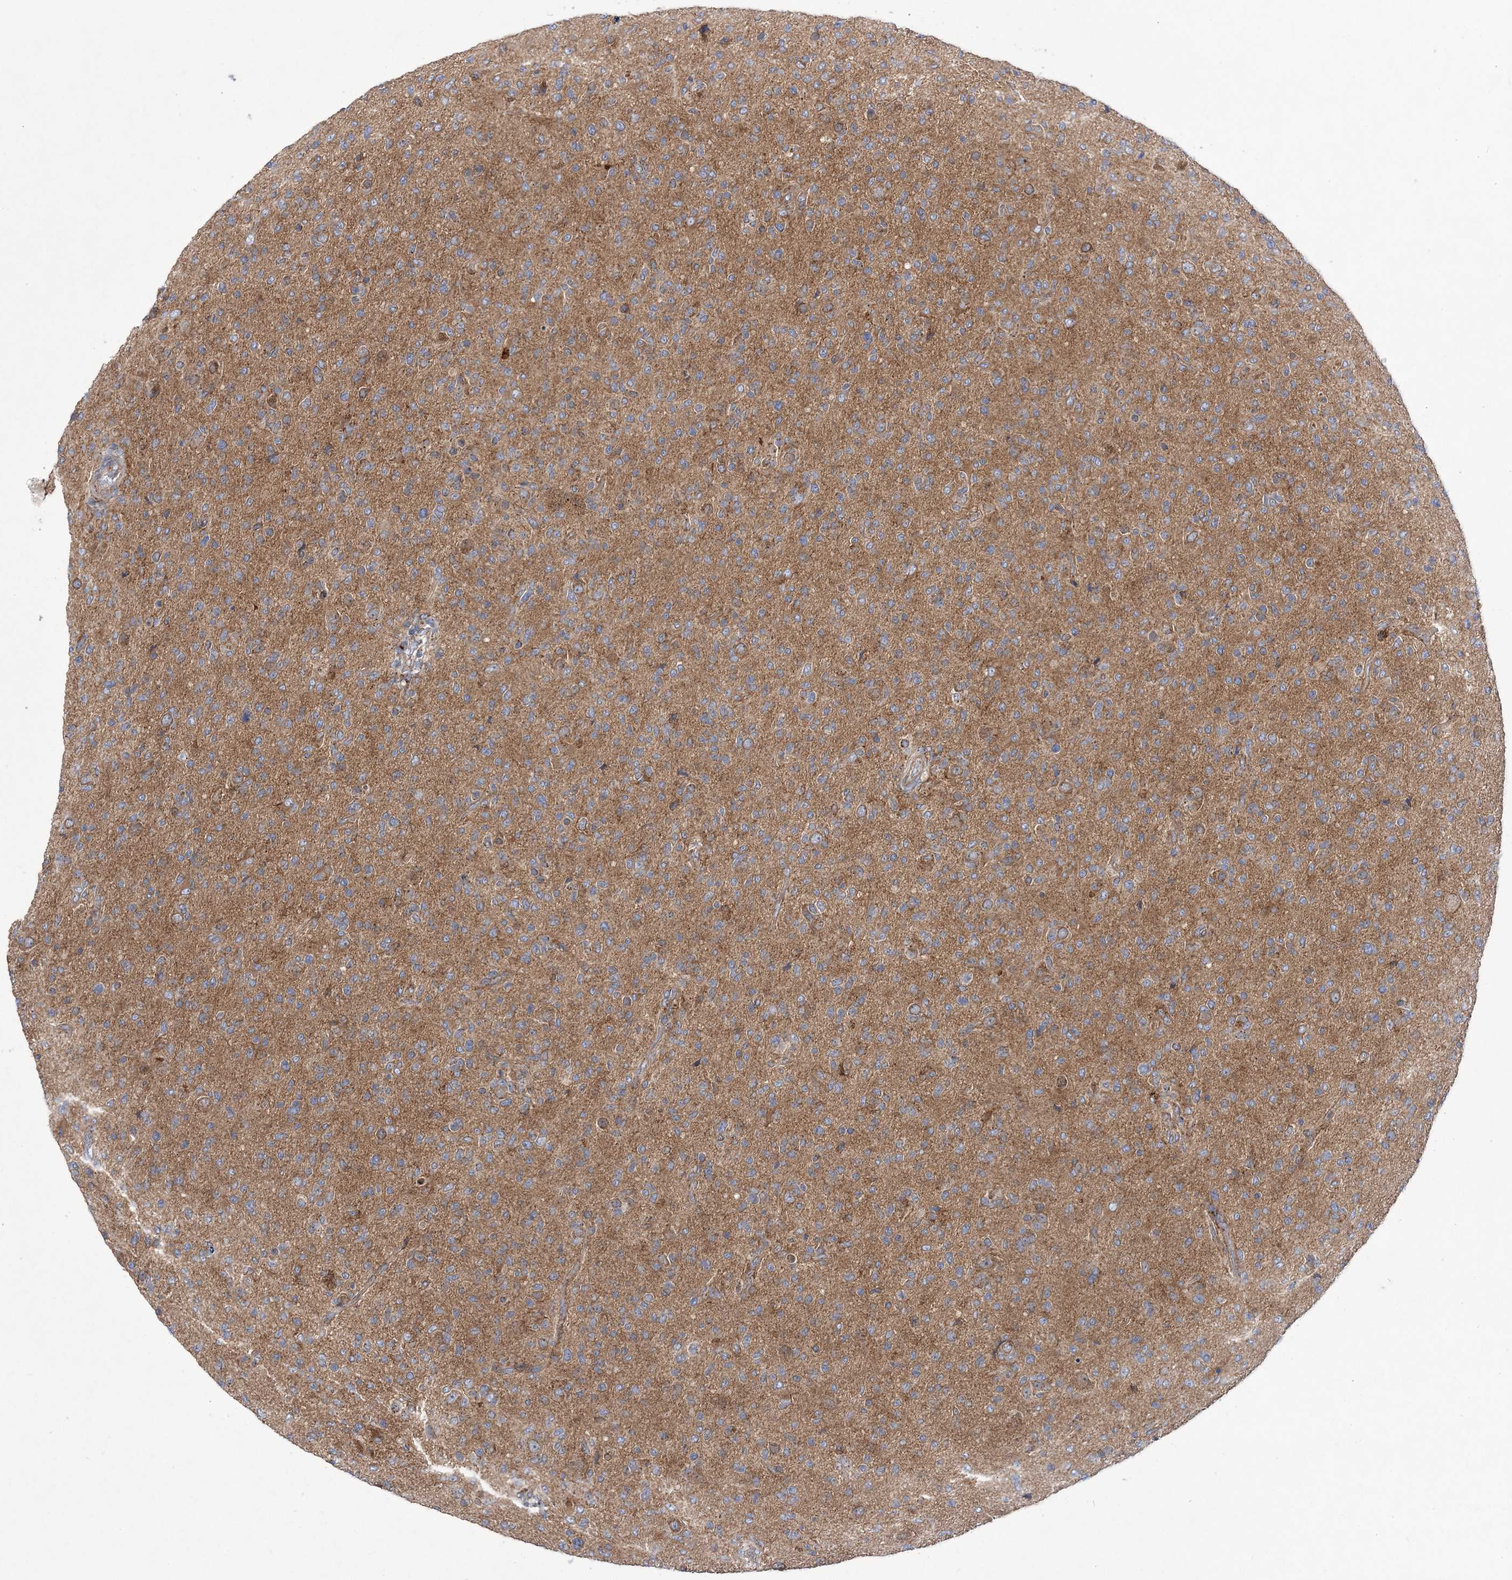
{"staining": {"intensity": "moderate", "quantity": "<25%", "location": "cytoplasmic/membranous"}, "tissue": "glioma", "cell_type": "Tumor cells", "image_type": "cancer", "snomed": [{"axis": "morphology", "description": "Glioma, malignant, High grade"}, {"axis": "topography", "description": "Brain"}], "caption": "Glioma tissue displays moderate cytoplasmic/membranous expression in approximately <25% of tumor cells", "gene": "COPB2", "patient": {"sex": "female", "age": 57}}